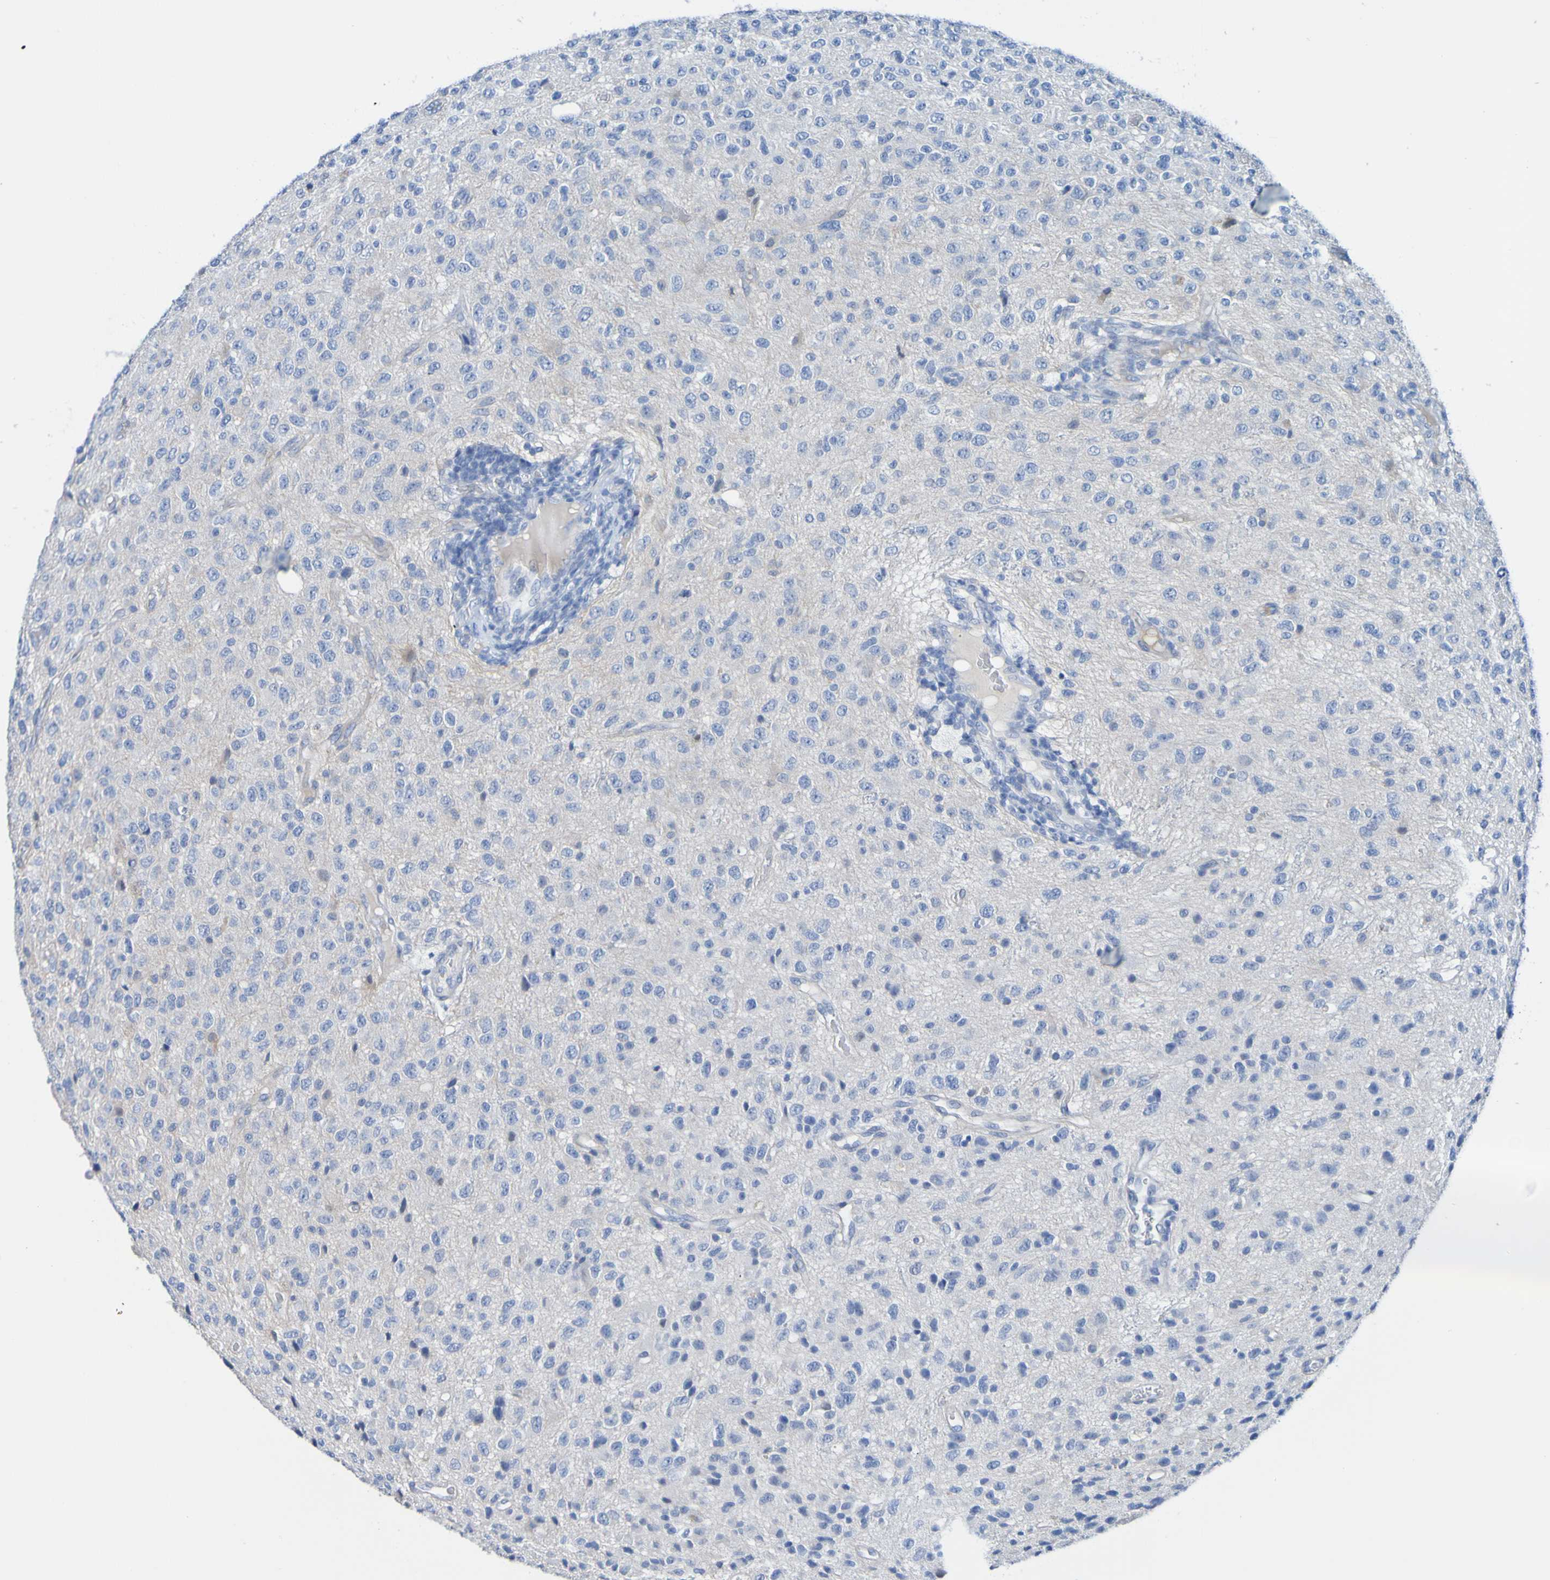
{"staining": {"intensity": "negative", "quantity": "none", "location": "none"}, "tissue": "glioma", "cell_type": "Tumor cells", "image_type": "cancer", "snomed": [{"axis": "morphology", "description": "Glioma, malignant, High grade"}, {"axis": "topography", "description": "pancreas cauda"}], "caption": "A high-resolution photomicrograph shows IHC staining of malignant high-grade glioma, which exhibits no significant staining in tumor cells.", "gene": "ACMSD", "patient": {"sex": "male", "age": 60}}